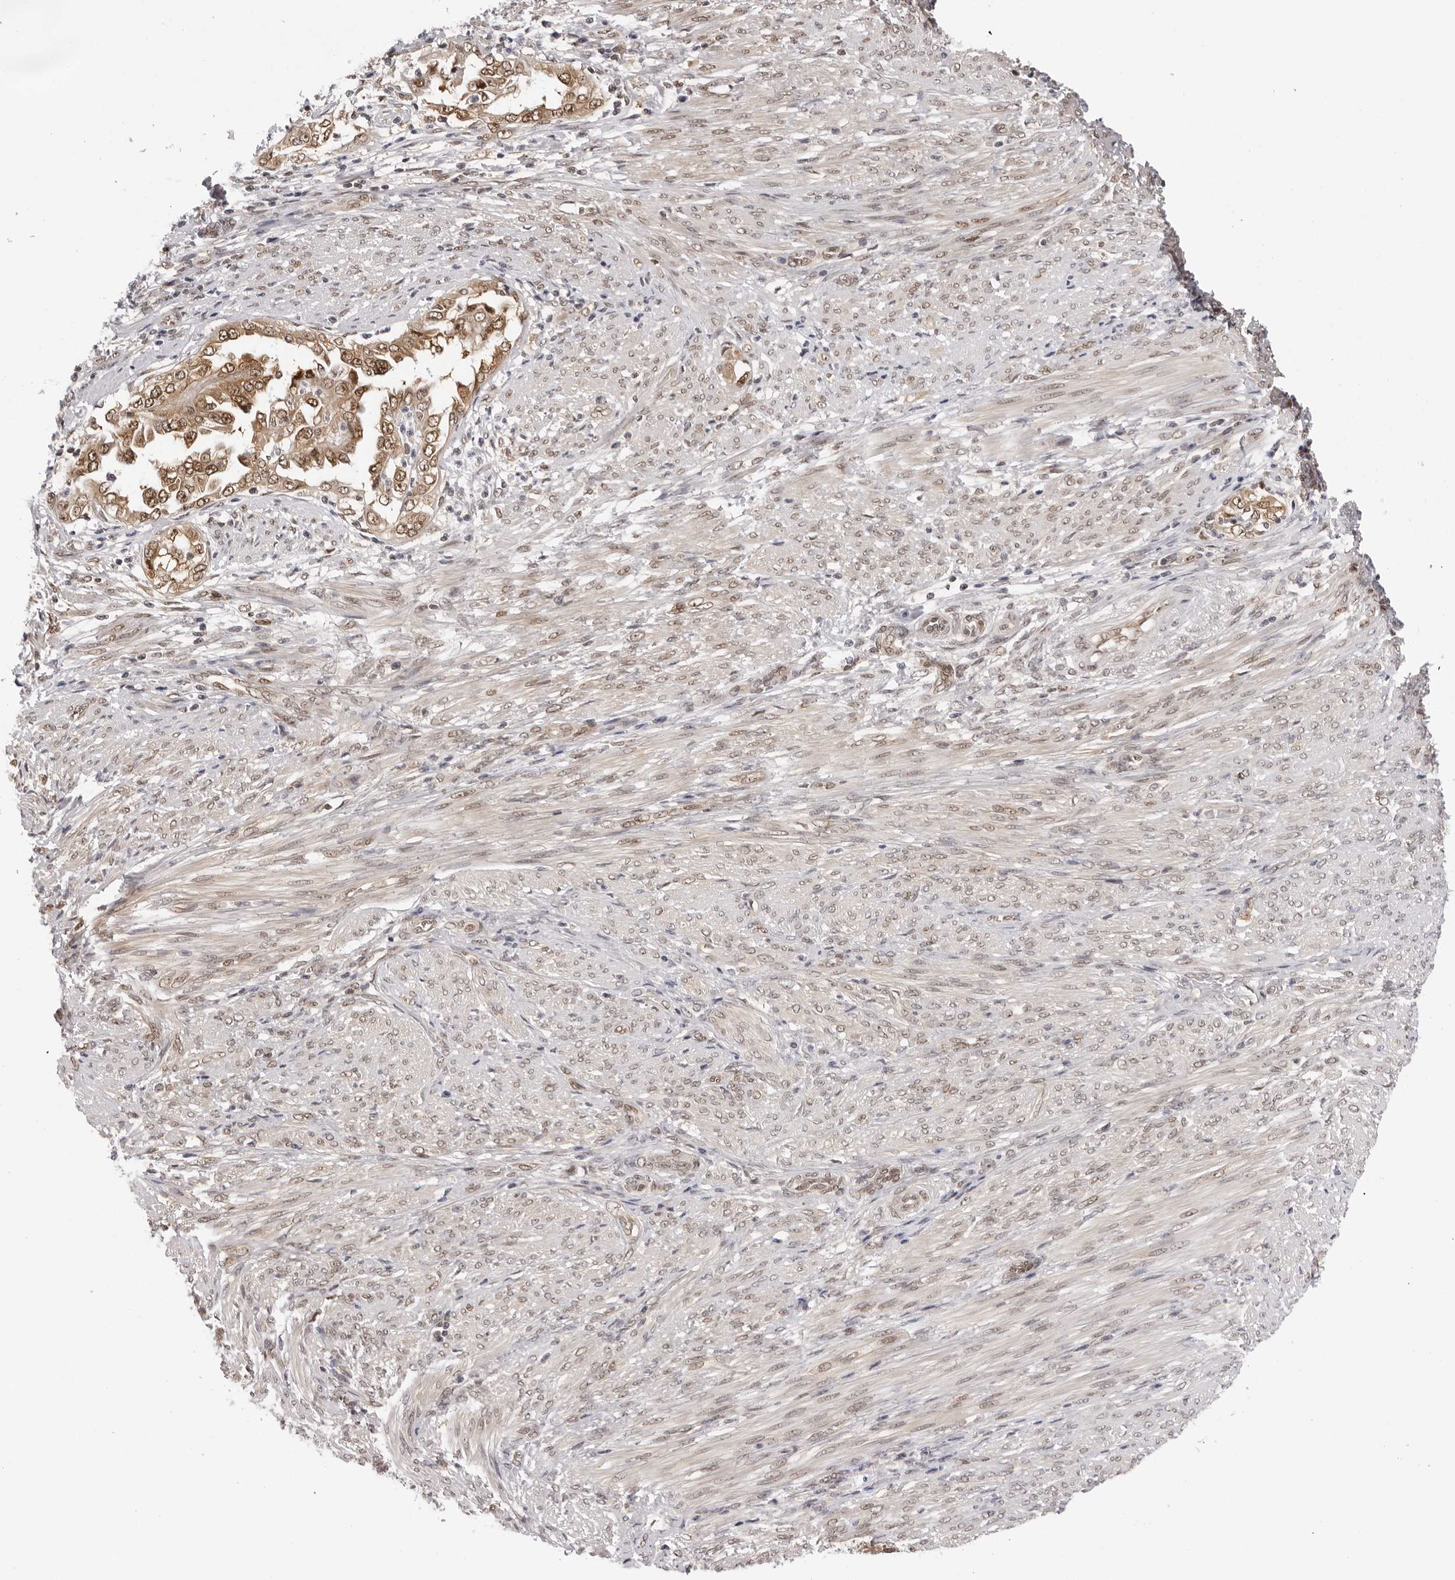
{"staining": {"intensity": "moderate", "quantity": ">75%", "location": "cytoplasmic/membranous,nuclear"}, "tissue": "endometrial cancer", "cell_type": "Tumor cells", "image_type": "cancer", "snomed": [{"axis": "morphology", "description": "Adenocarcinoma, NOS"}, {"axis": "topography", "description": "Endometrium"}], "caption": "Endometrial cancer (adenocarcinoma) was stained to show a protein in brown. There is medium levels of moderate cytoplasmic/membranous and nuclear positivity in approximately >75% of tumor cells.", "gene": "WDR77", "patient": {"sex": "female", "age": 85}}